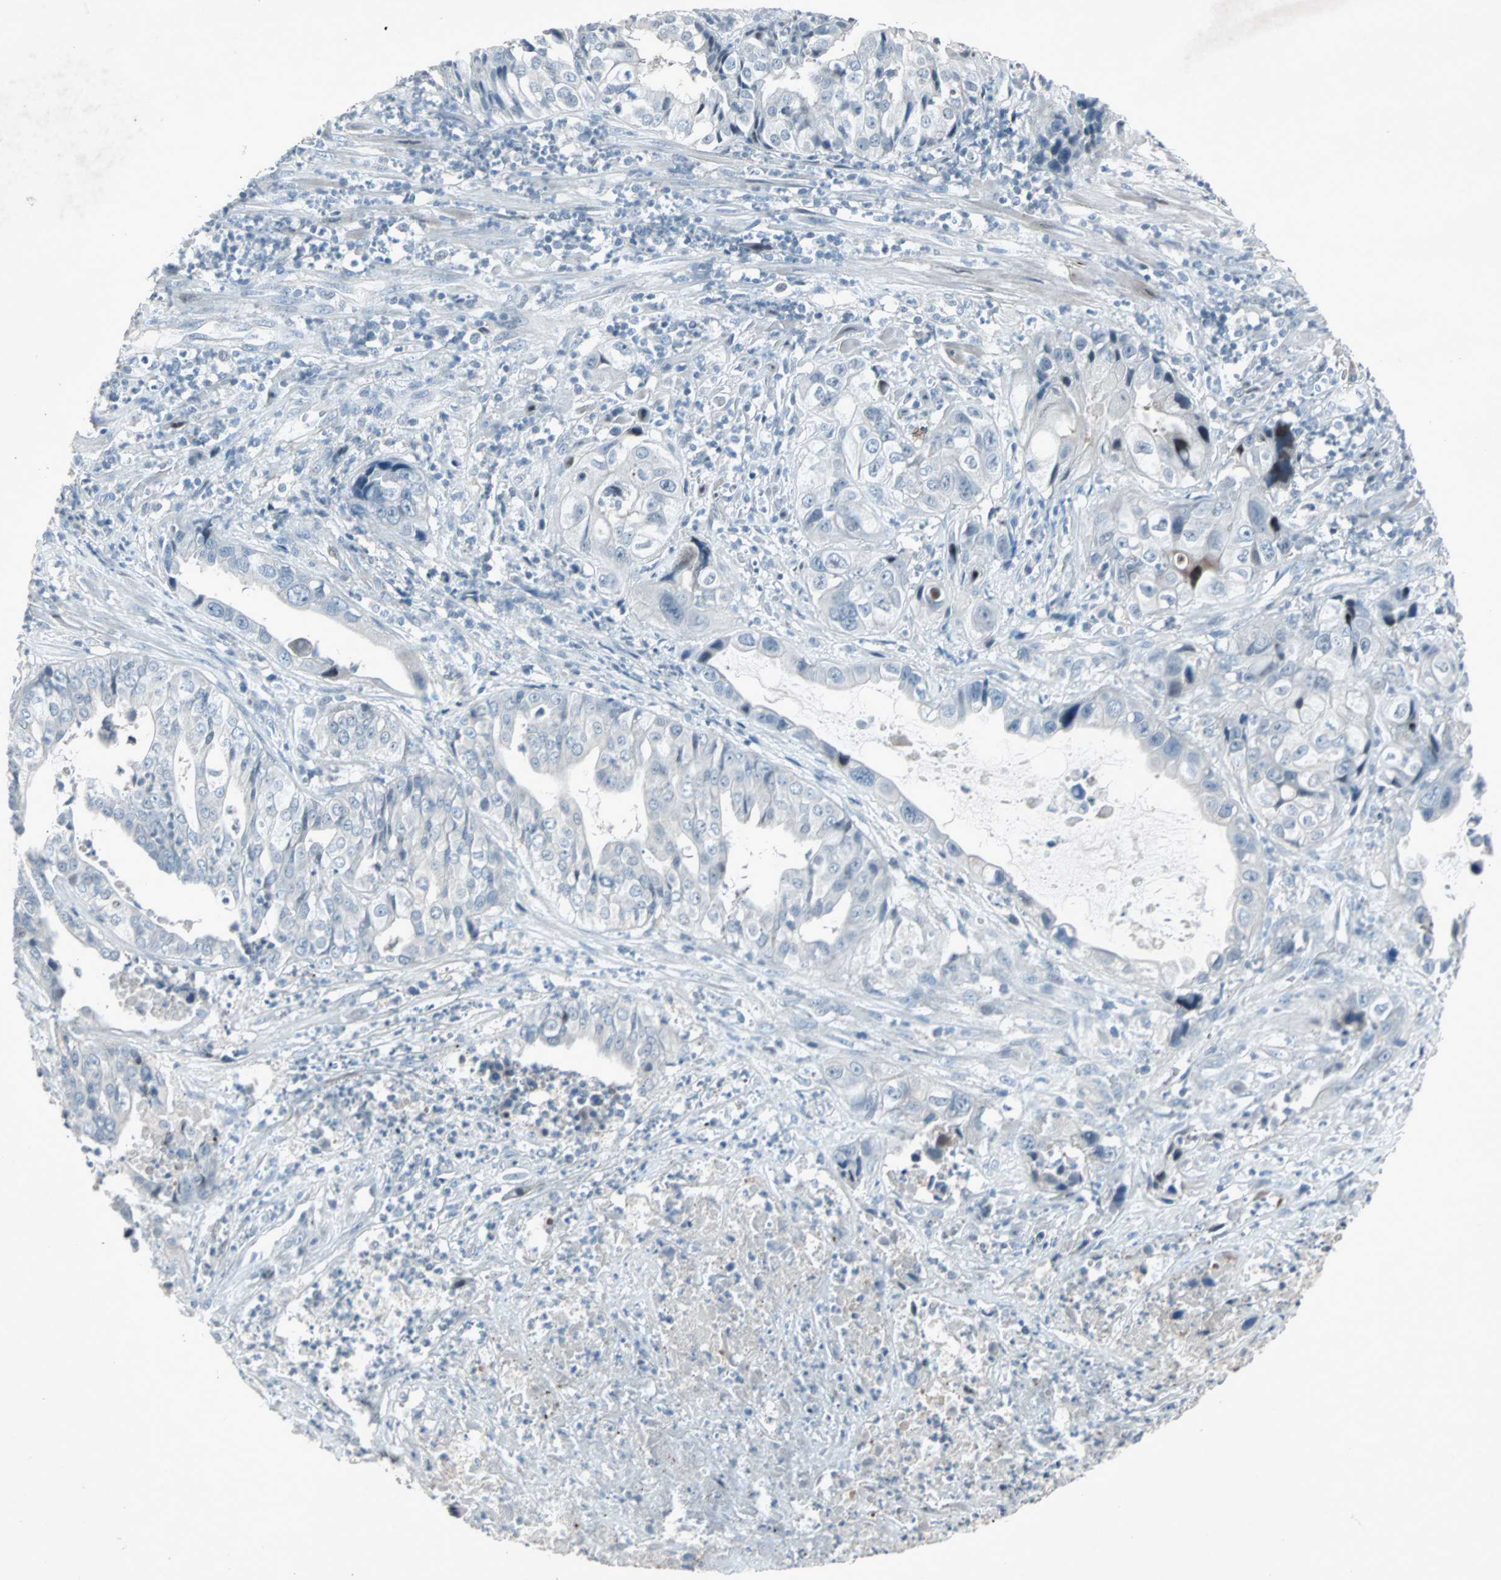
{"staining": {"intensity": "negative", "quantity": "none", "location": "none"}, "tissue": "liver cancer", "cell_type": "Tumor cells", "image_type": "cancer", "snomed": [{"axis": "morphology", "description": "Cholangiocarcinoma"}, {"axis": "topography", "description": "Liver"}], "caption": "Immunohistochemistry of human liver cancer (cholangiocarcinoma) displays no staining in tumor cells.", "gene": "LANCL3", "patient": {"sex": "female", "age": 61}}